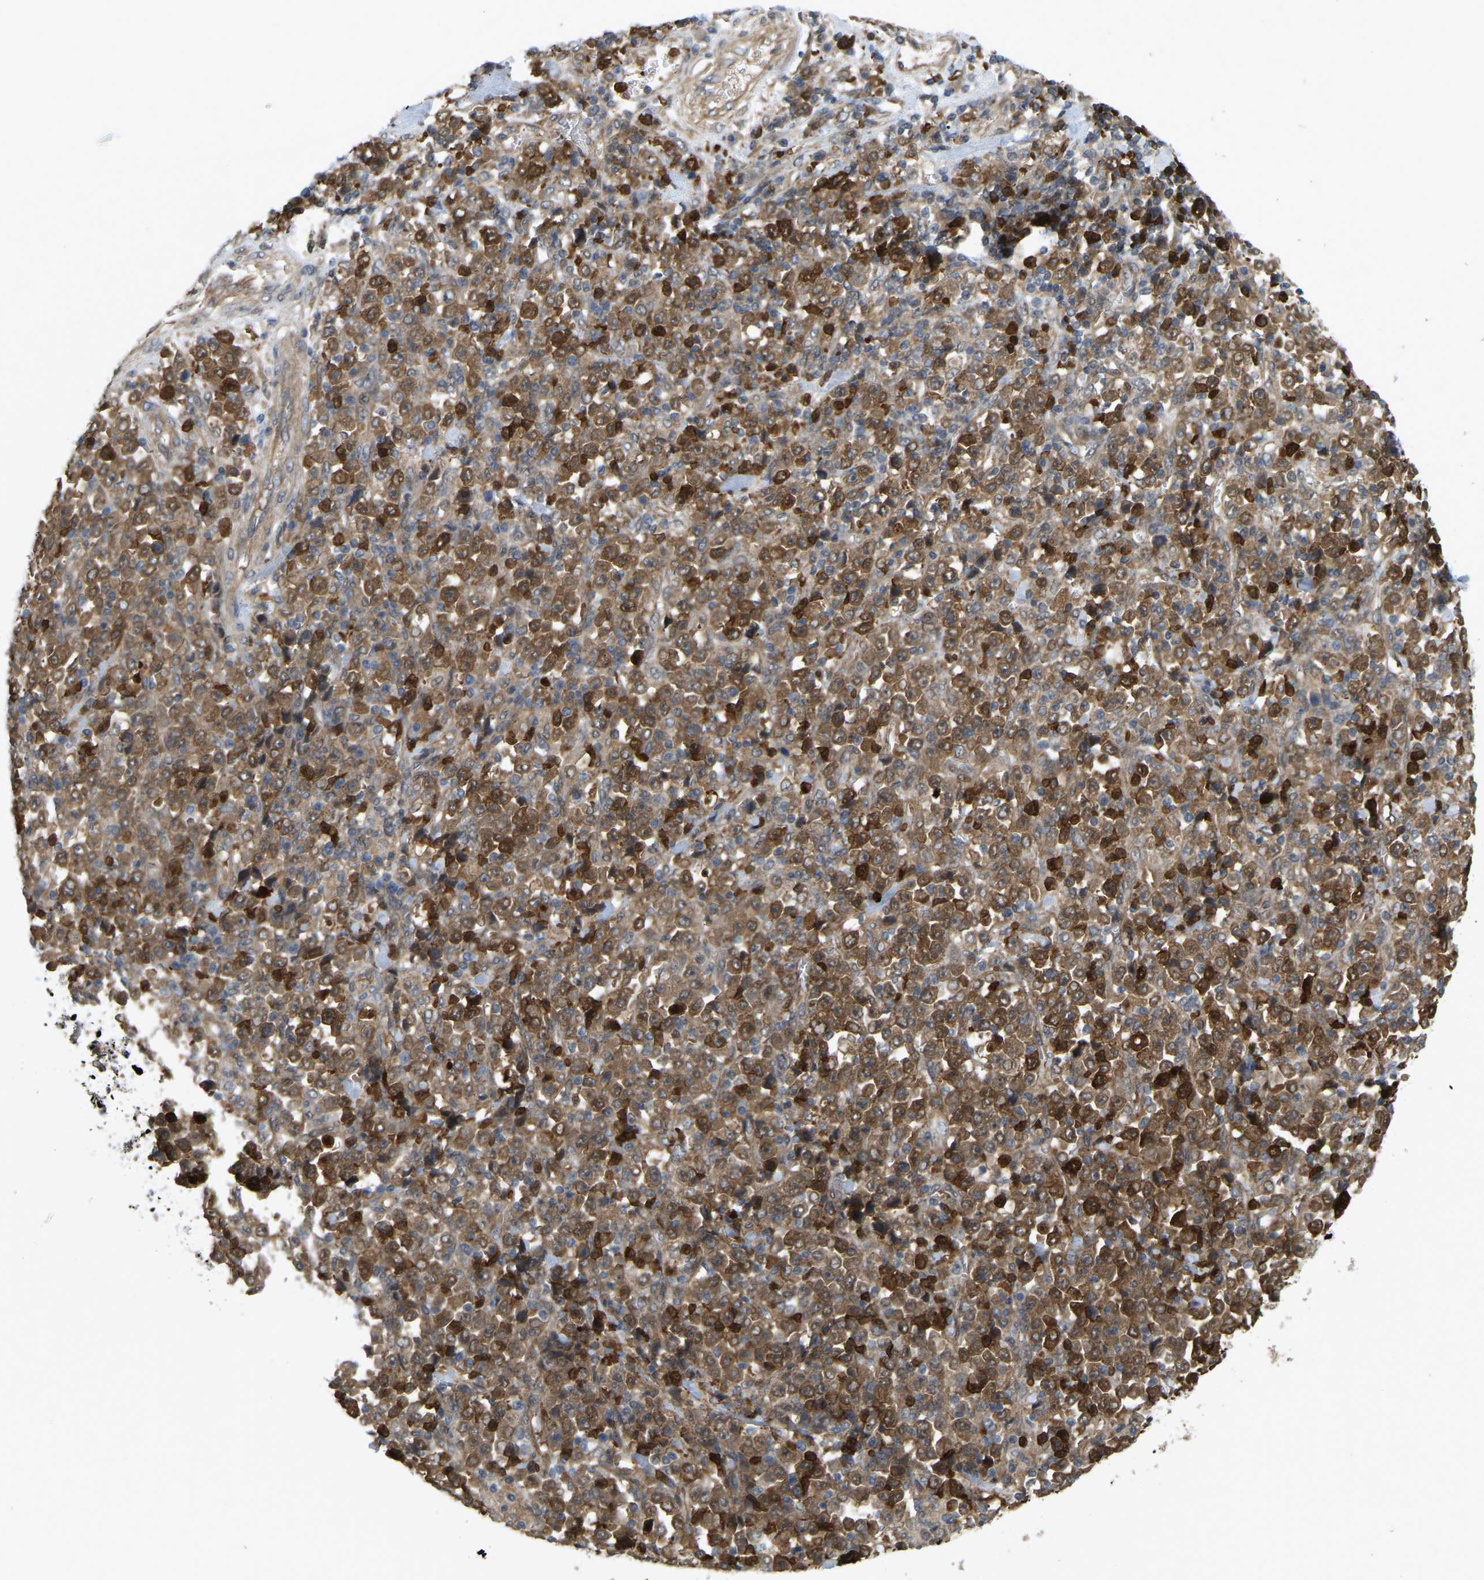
{"staining": {"intensity": "moderate", "quantity": ">75%", "location": "cytoplasmic/membranous"}, "tissue": "stomach cancer", "cell_type": "Tumor cells", "image_type": "cancer", "snomed": [{"axis": "morphology", "description": "Normal tissue, NOS"}, {"axis": "morphology", "description": "Adenocarcinoma, NOS"}, {"axis": "topography", "description": "Stomach, upper"}, {"axis": "topography", "description": "Stomach"}], "caption": "This histopathology image shows IHC staining of stomach cancer (adenocarcinoma), with medium moderate cytoplasmic/membranous staining in approximately >75% of tumor cells.", "gene": "SERPINB5", "patient": {"sex": "male", "age": 59}}